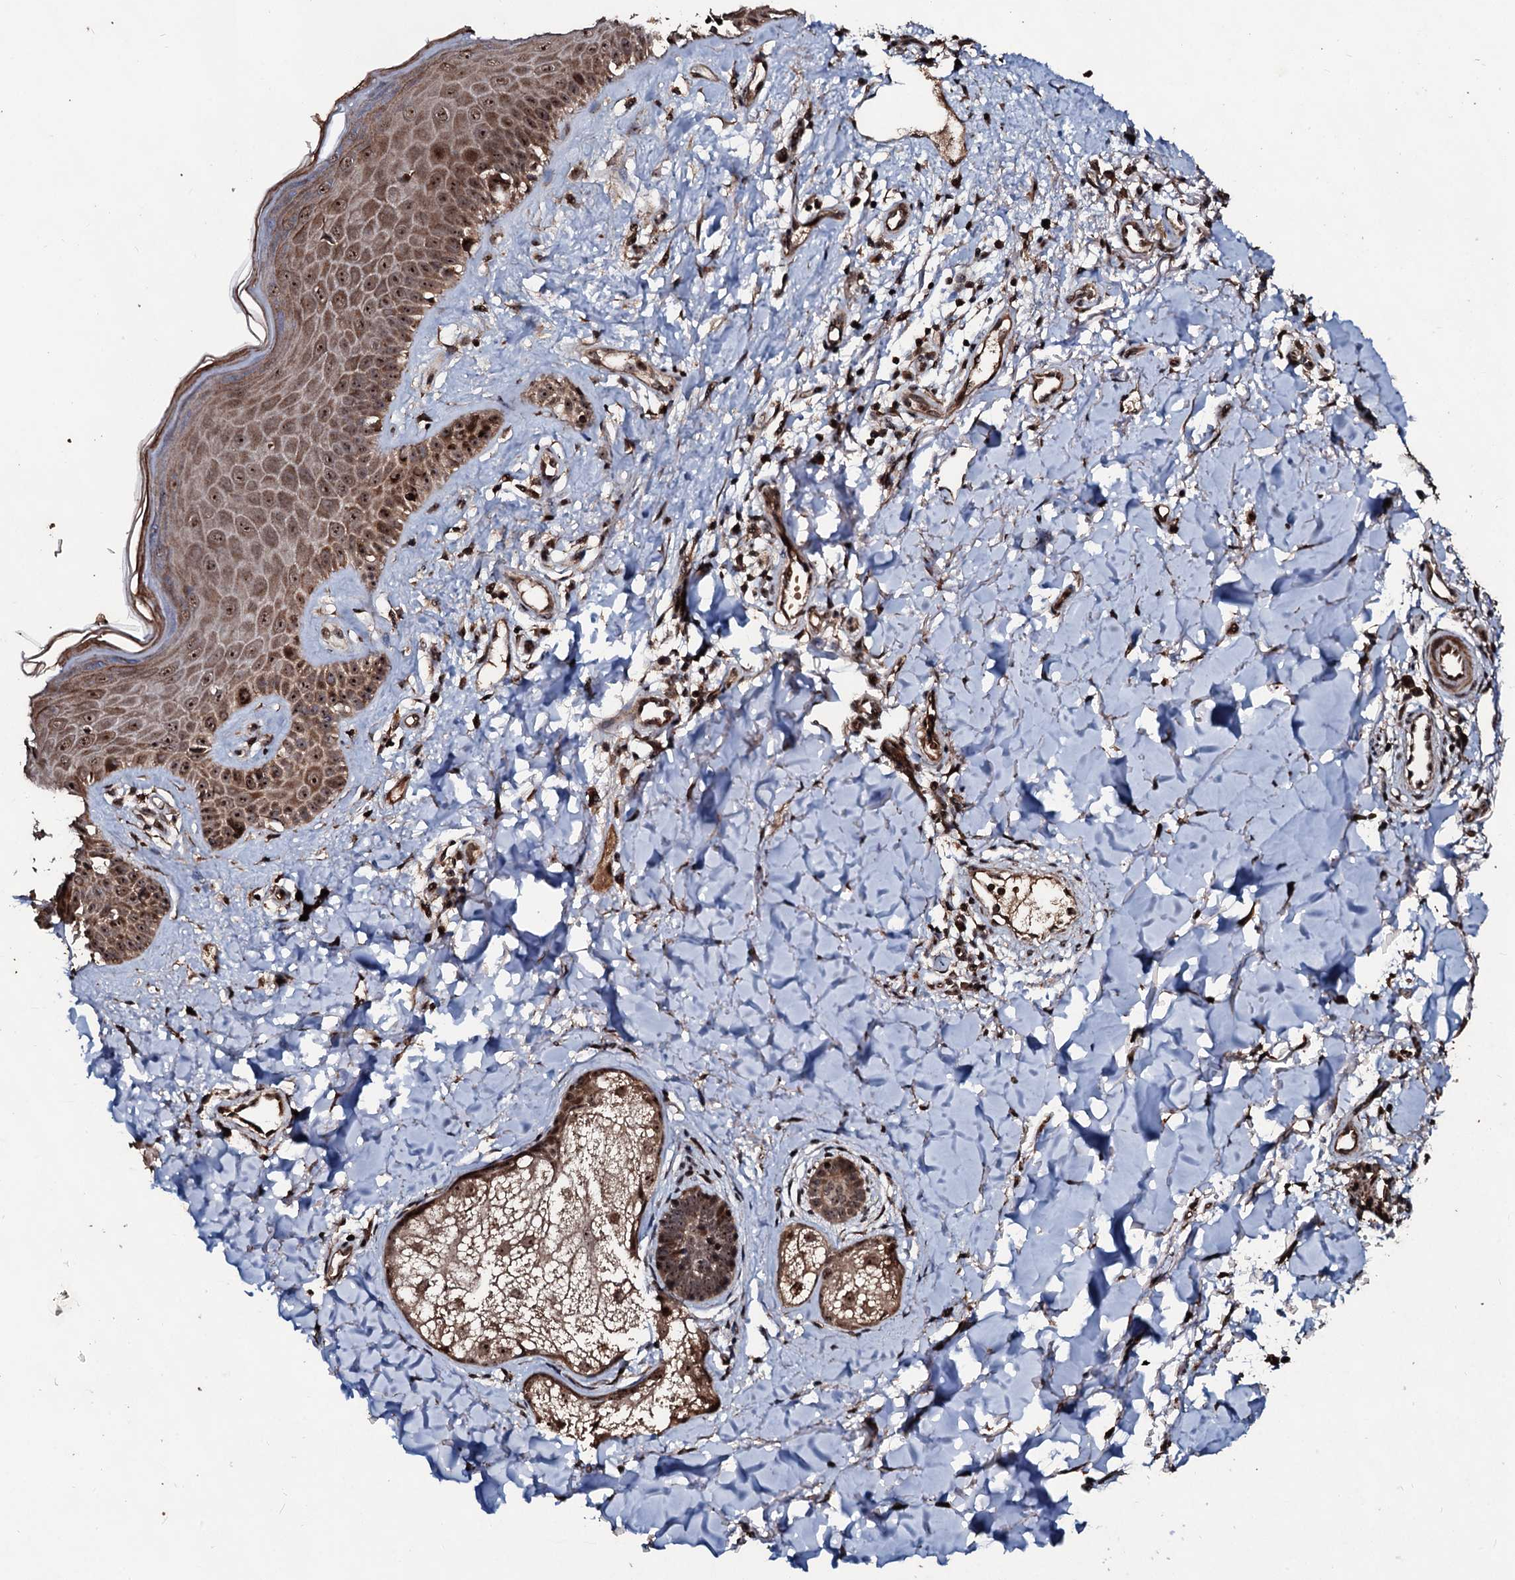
{"staining": {"intensity": "strong", "quantity": ">75%", "location": "cytoplasmic/membranous"}, "tissue": "skin", "cell_type": "Fibroblasts", "image_type": "normal", "snomed": [{"axis": "morphology", "description": "Normal tissue, NOS"}, {"axis": "topography", "description": "Skin"}], "caption": "A brown stain labels strong cytoplasmic/membranous expression of a protein in fibroblasts of benign human skin.", "gene": "SUPT7L", "patient": {"sex": "male", "age": 52}}